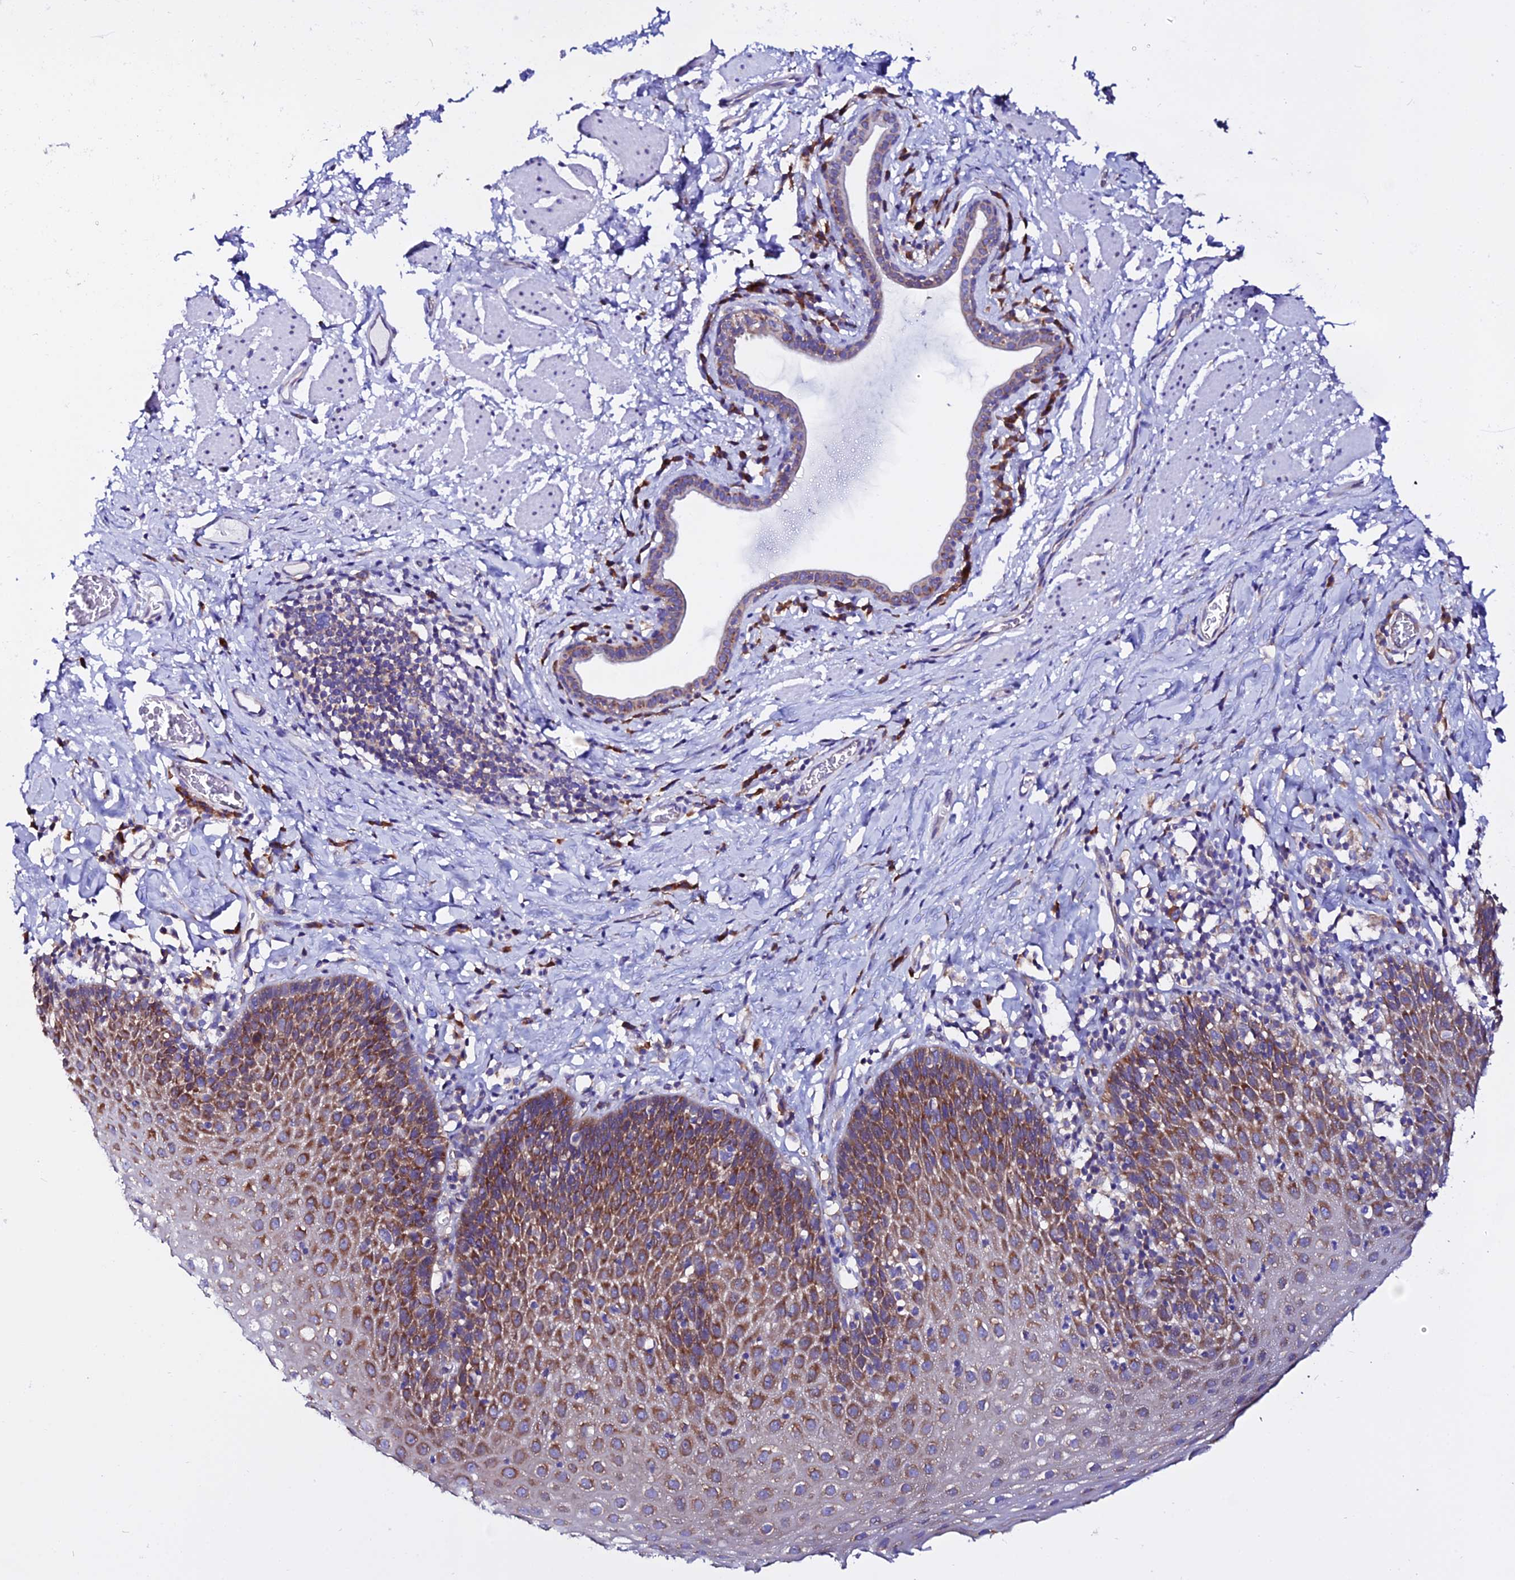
{"staining": {"intensity": "strong", "quantity": ">75%", "location": "cytoplasmic/membranous"}, "tissue": "esophagus", "cell_type": "Squamous epithelial cells", "image_type": "normal", "snomed": [{"axis": "morphology", "description": "Normal tissue, NOS"}, {"axis": "topography", "description": "Esophagus"}], "caption": "An image of human esophagus stained for a protein reveals strong cytoplasmic/membranous brown staining in squamous epithelial cells.", "gene": "EEF1G", "patient": {"sex": "female", "age": 61}}